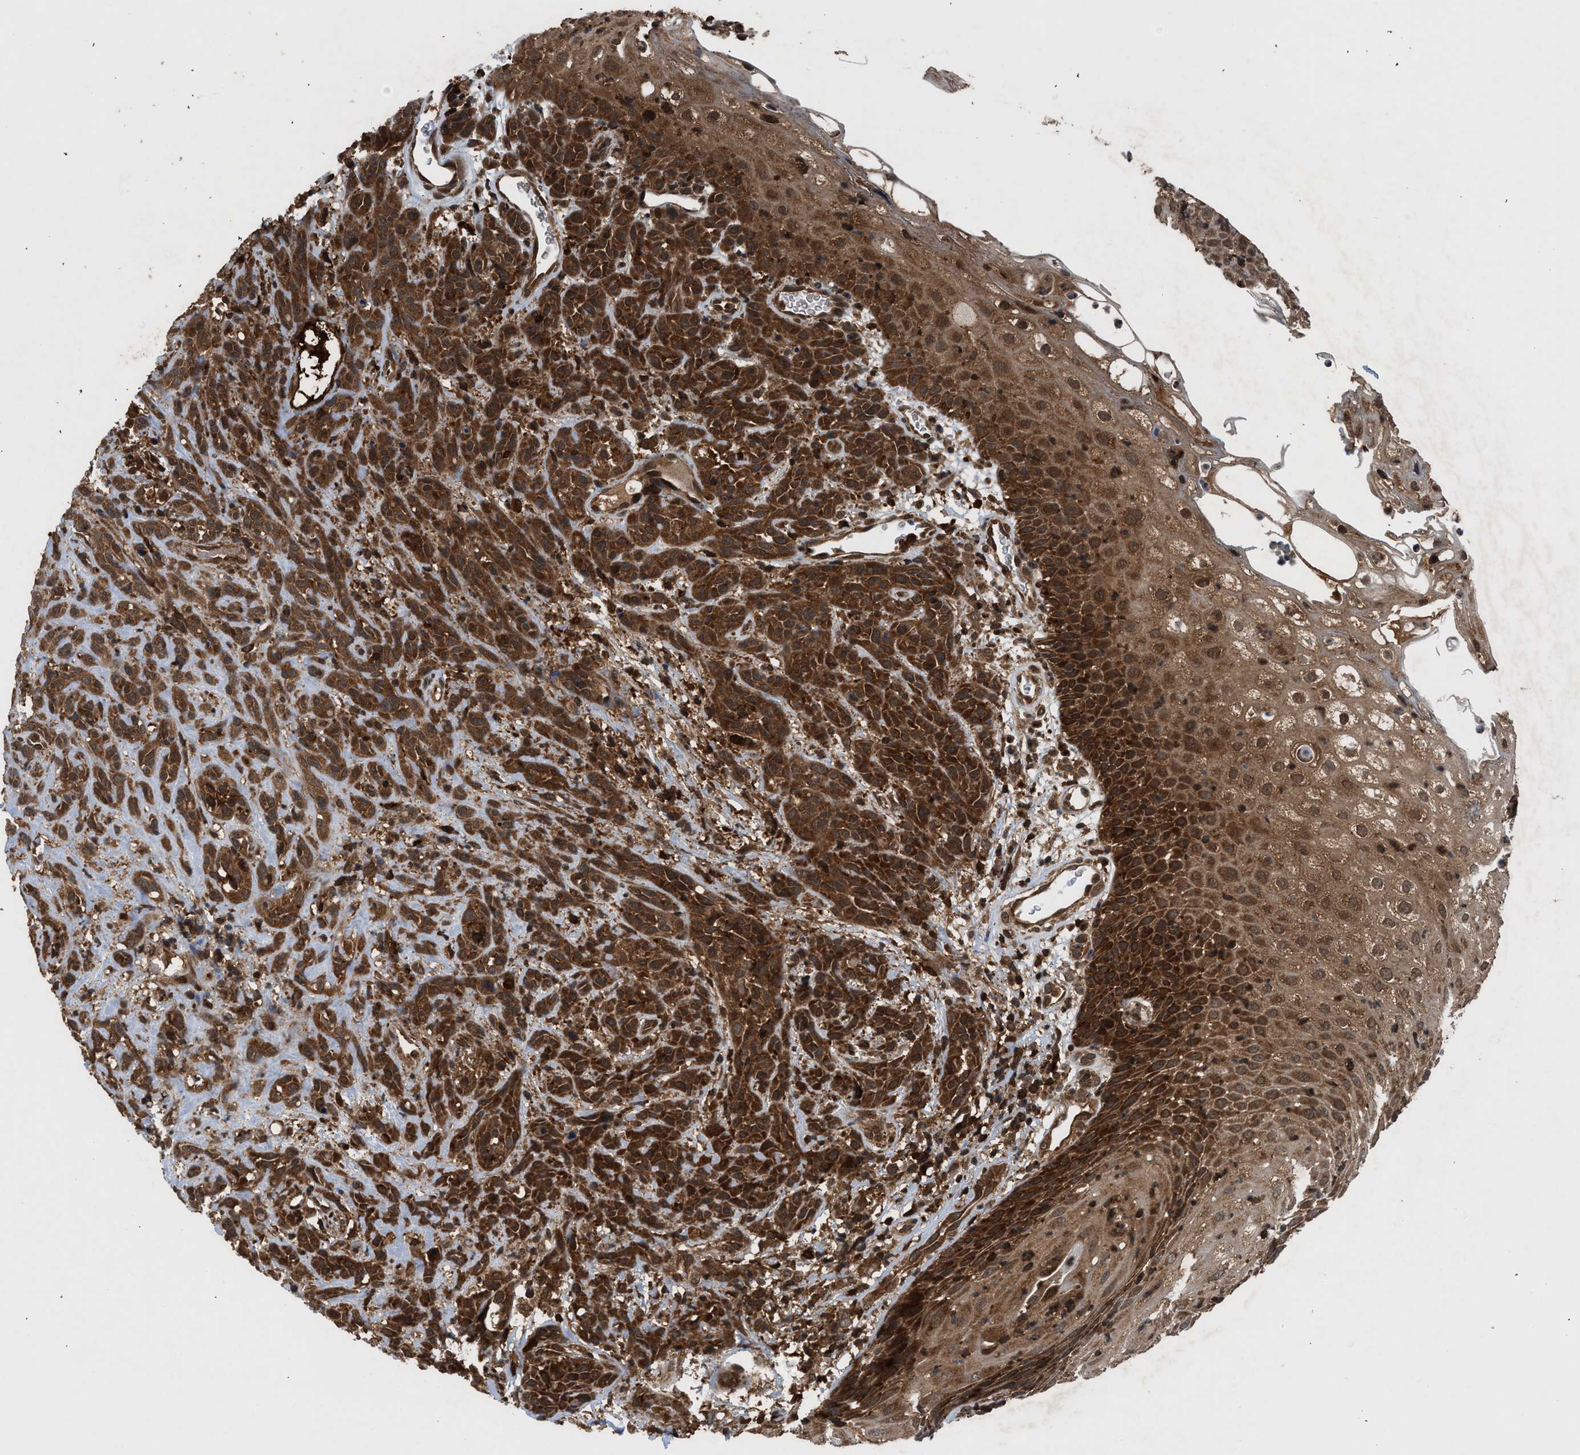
{"staining": {"intensity": "strong", "quantity": ">75%", "location": "cytoplasmic/membranous"}, "tissue": "head and neck cancer", "cell_type": "Tumor cells", "image_type": "cancer", "snomed": [{"axis": "morphology", "description": "Normal tissue, NOS"}, {"axis": "morphology", "description": "Squamous cell carcinoma, NOS"}, {"axis": "topography", "description": "Cartilage tissue"}, {"axis": "topography", "description": "Head-Neck"}], "caption": "Protein staining of head and neck cancer (squamous cell carcinoma) tissue demonstrates strong cytoplasmic/membranous positivity in approximately >75% of tumor cells. (DAB (3,3'-diaminobenzidine) IHC with brightfield microscopy, high magnification).", "gene": "OXSR1", "patient": {"sex": "male", "age": 62}}